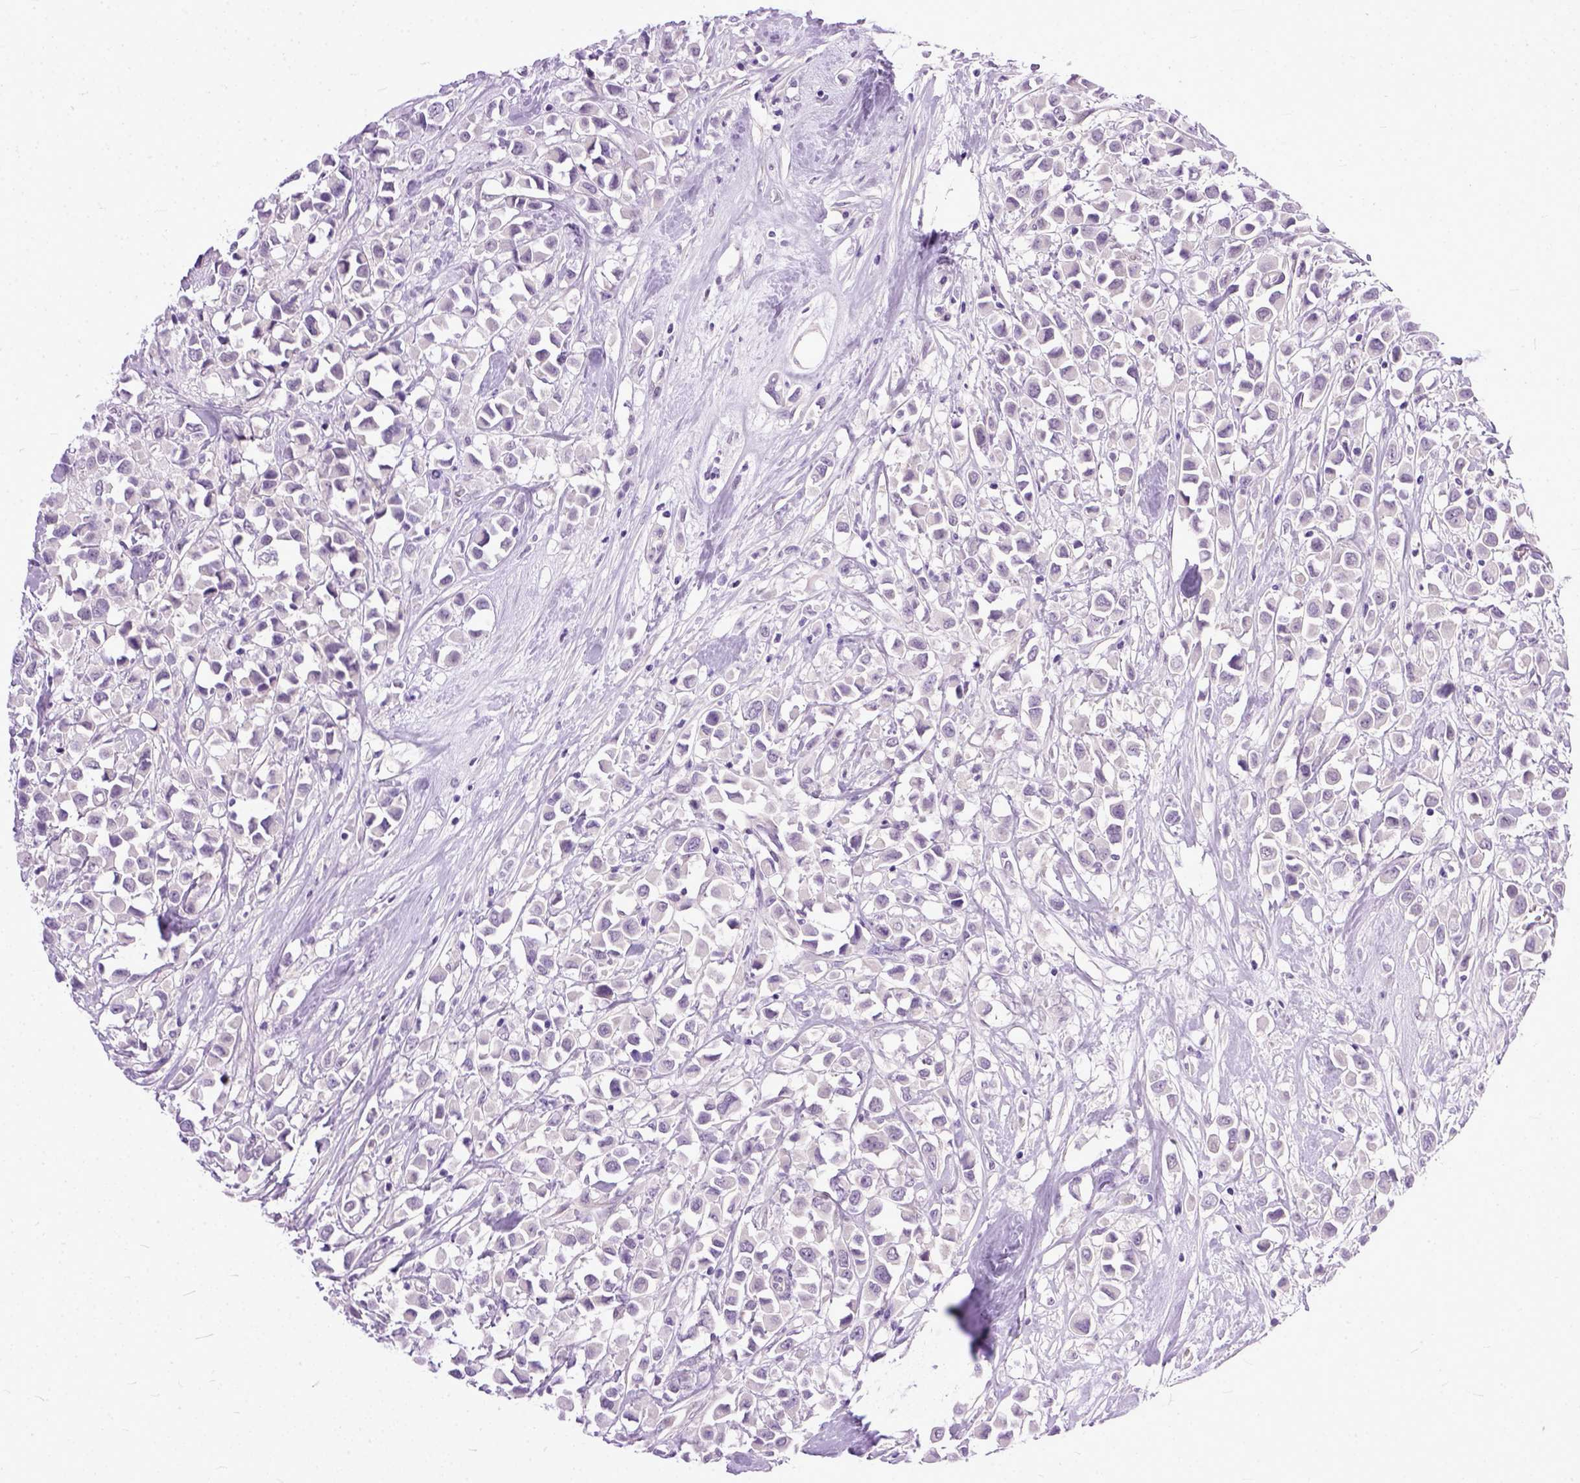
{"staining": {"intensity": "negative", "quantity": "none", "location": "none"}, "tissue": "breast cancer", "cell_type": "Tumor cells", "image_type": "cancer", "snomed": [{"axis": "morphology", "description": "Duct carcinoma"}, {"axis": "topography", "description": "Breast"}], "caption": "This is a histopathology image of immunohistochemistry (IHC) staining of breast cancer (infiltrating ductal carcinoma), which shows no expression in tumor cells.", "gene": "TCEAL7", "patient": {"sex": "female", "age": 61}}